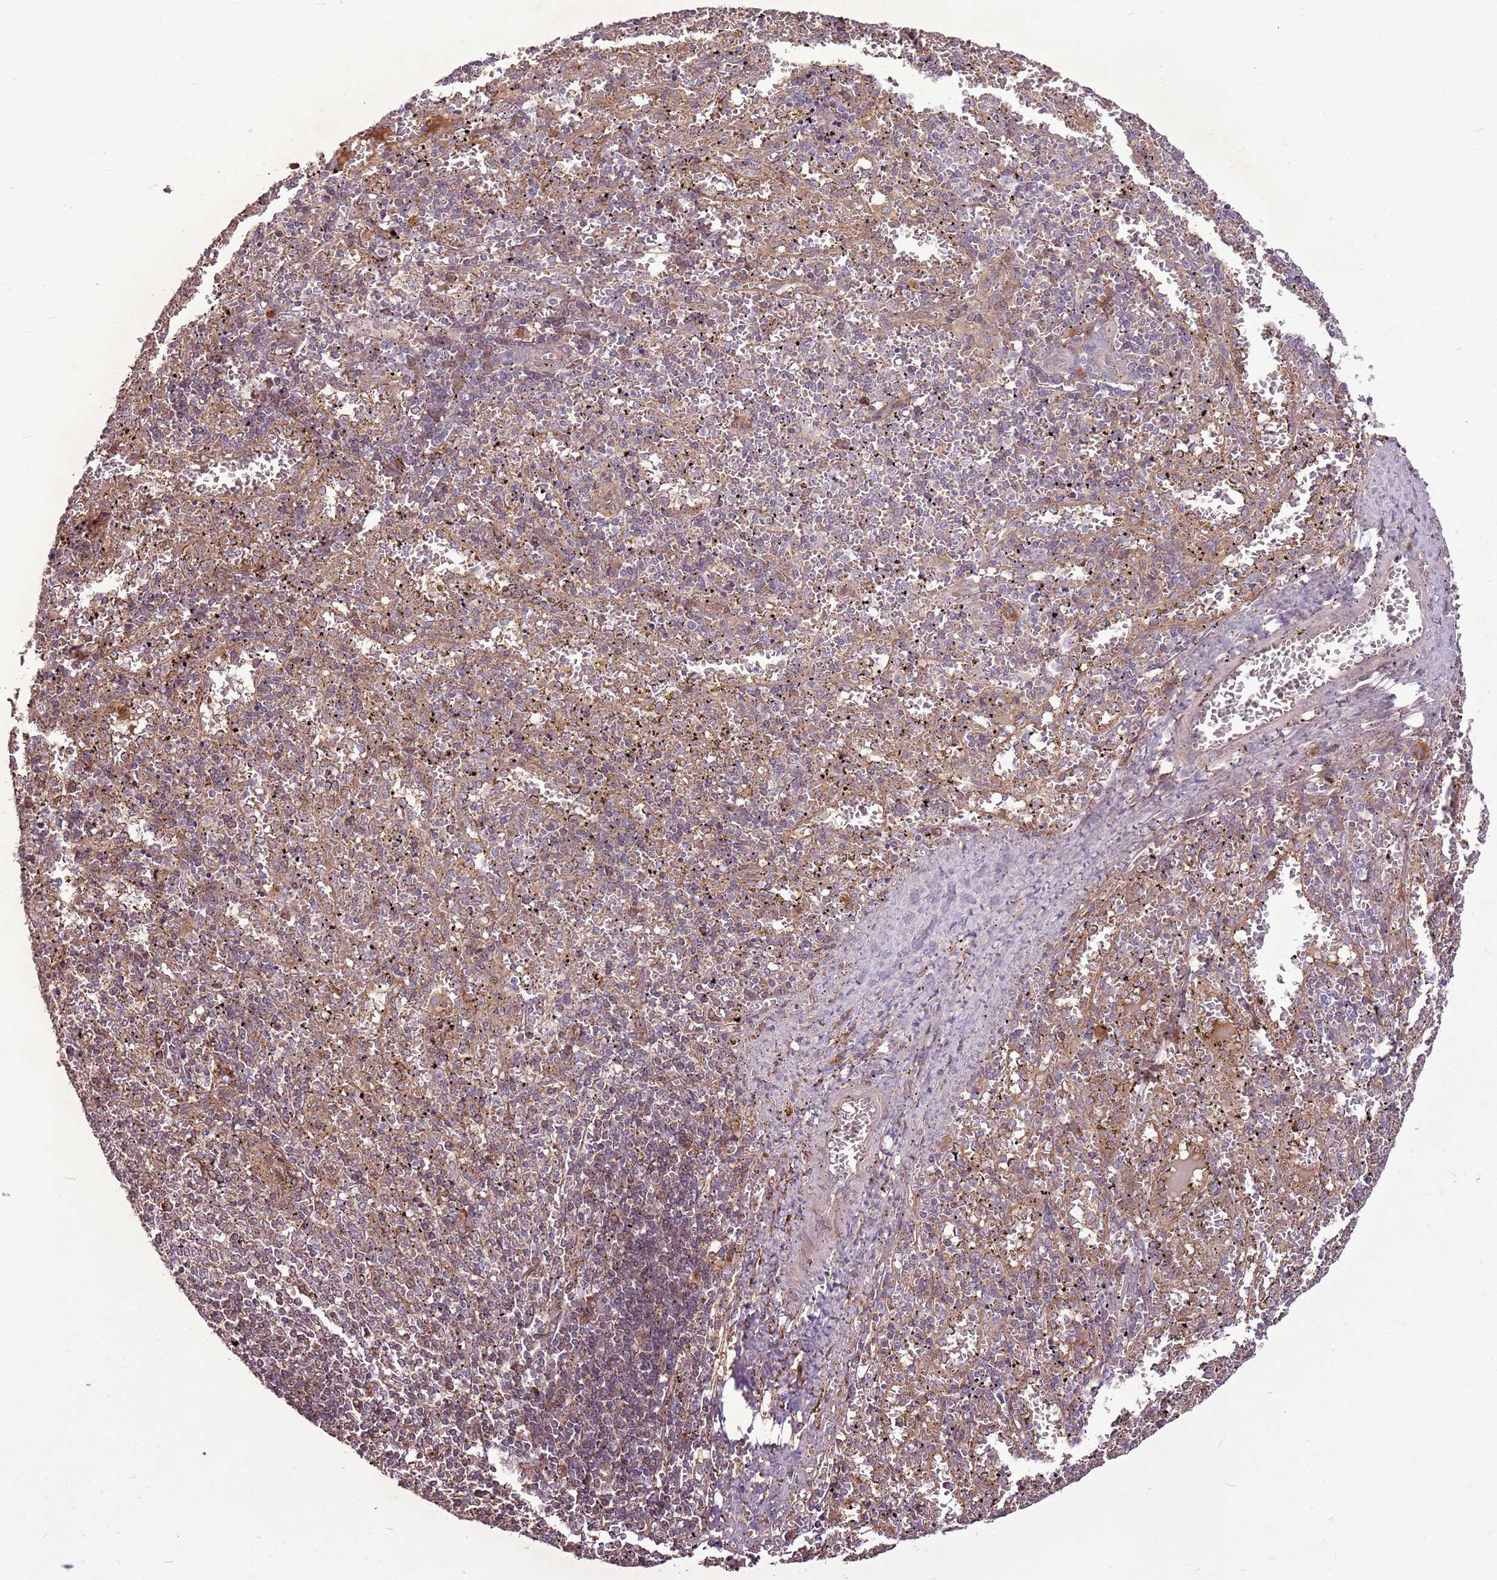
{"staining": {"intensity": "weak", "quantity": "25%-75%", "location": "cytoplasmic/membranous"}, "tissue": "spleen", "cell_type": "Cells in red pulp", "image_type": "normal", "snomed": [{"axis": "morphology", "description": "Normal tissue, NOS"}, {"axis": "topography", "description": "Spleen"}], "caption": "A low amount of weak cytoplasmic/membranous expression is identified in about 25%-75% of cells in red pulp in normal spleen. (DAB (3,3'-diaminobenzidine) IHC, brown staining for protein, blue staining for nuclei).", "gene": "ANKRD24", "patient": {"sex": "male", "age": 11}}